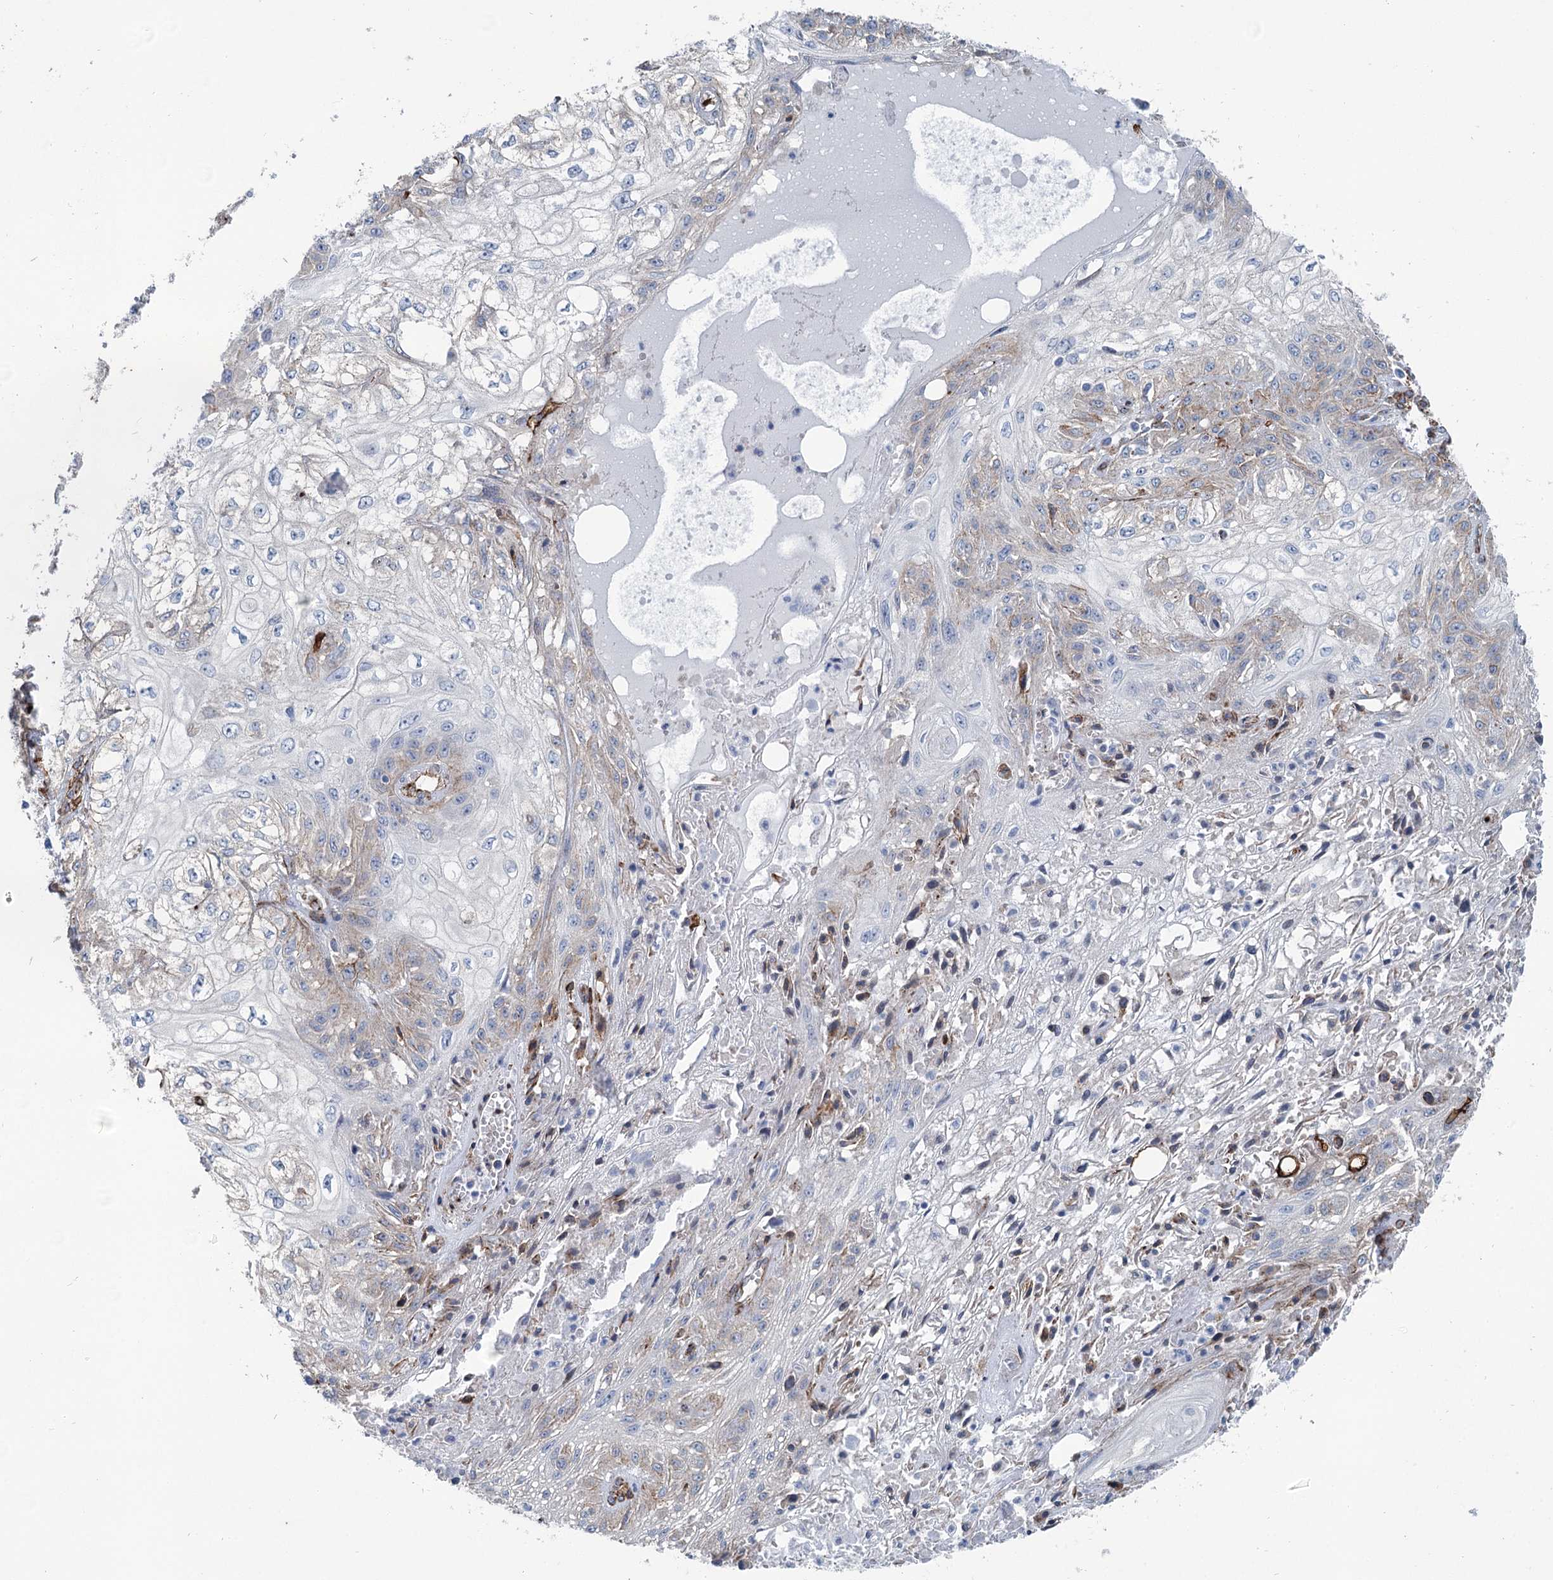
{"staining": {"intensity": "weak", "quantity": "<25%", "location": "cytoplasmic/membranous"}, "tissue": "skin cancer", "cell_type": "Tumor cells", "image_type": "cancer", "snomed": [{"axis": "morphology", "description": "Squamous cell carcinoma, NOS"}, {"axis": "morphology", "description": "Squamous cell carcinoma, metastatic, NOS"}, {"axis": "topography", "description": "Skin"}, {"axis": "topography", "description": "Lymph node"}], "caption": "Tumor cells show no significant staining in metastatic squamous cell carcinoma (skin).", "gene": "IQSEC1", "patient": {"sex": "male", "age": 75}}